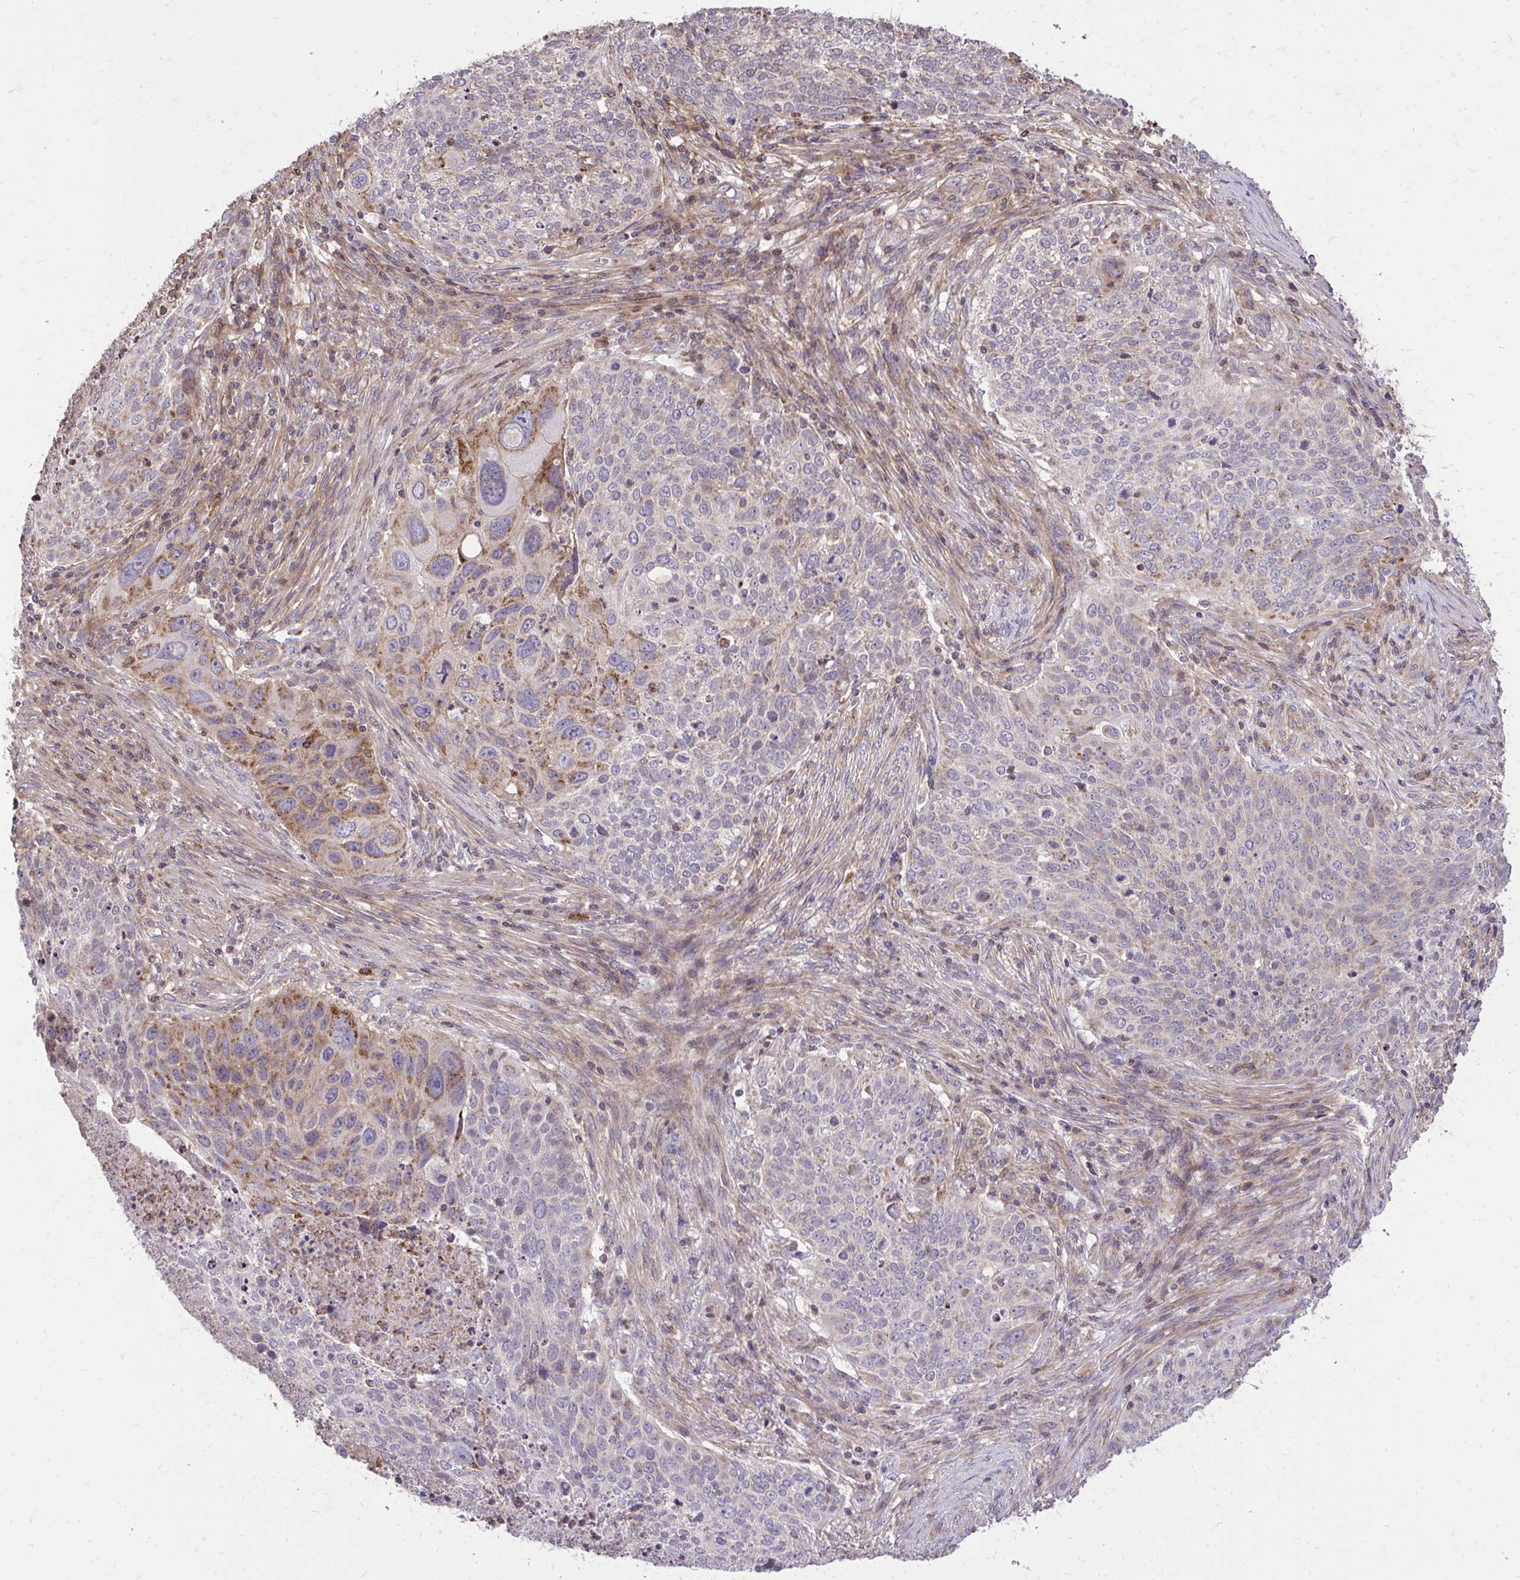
{"staining": {"intensity": "moderate", "quantity": "25%-75%", "location": "cytoplasmic/membranous"}, "tissue": "lung cancer", "cell_type": "Tumor cells", "image_type": "cancer", "snomed": [{"axis": "morphology", "description": "Squamous cell carcinoma, NOS"}, {"axis": "topography", "description": "Lung"}], "caption": "Human squamous cell carcinoma (lung) stained with a brown dye shows moderate cytoplasmic/membranous positive expression in approximately 25%-75% of tumor cells.", "gene": "SLC7A5", "patient": {"sex": "male", "age": 63}}